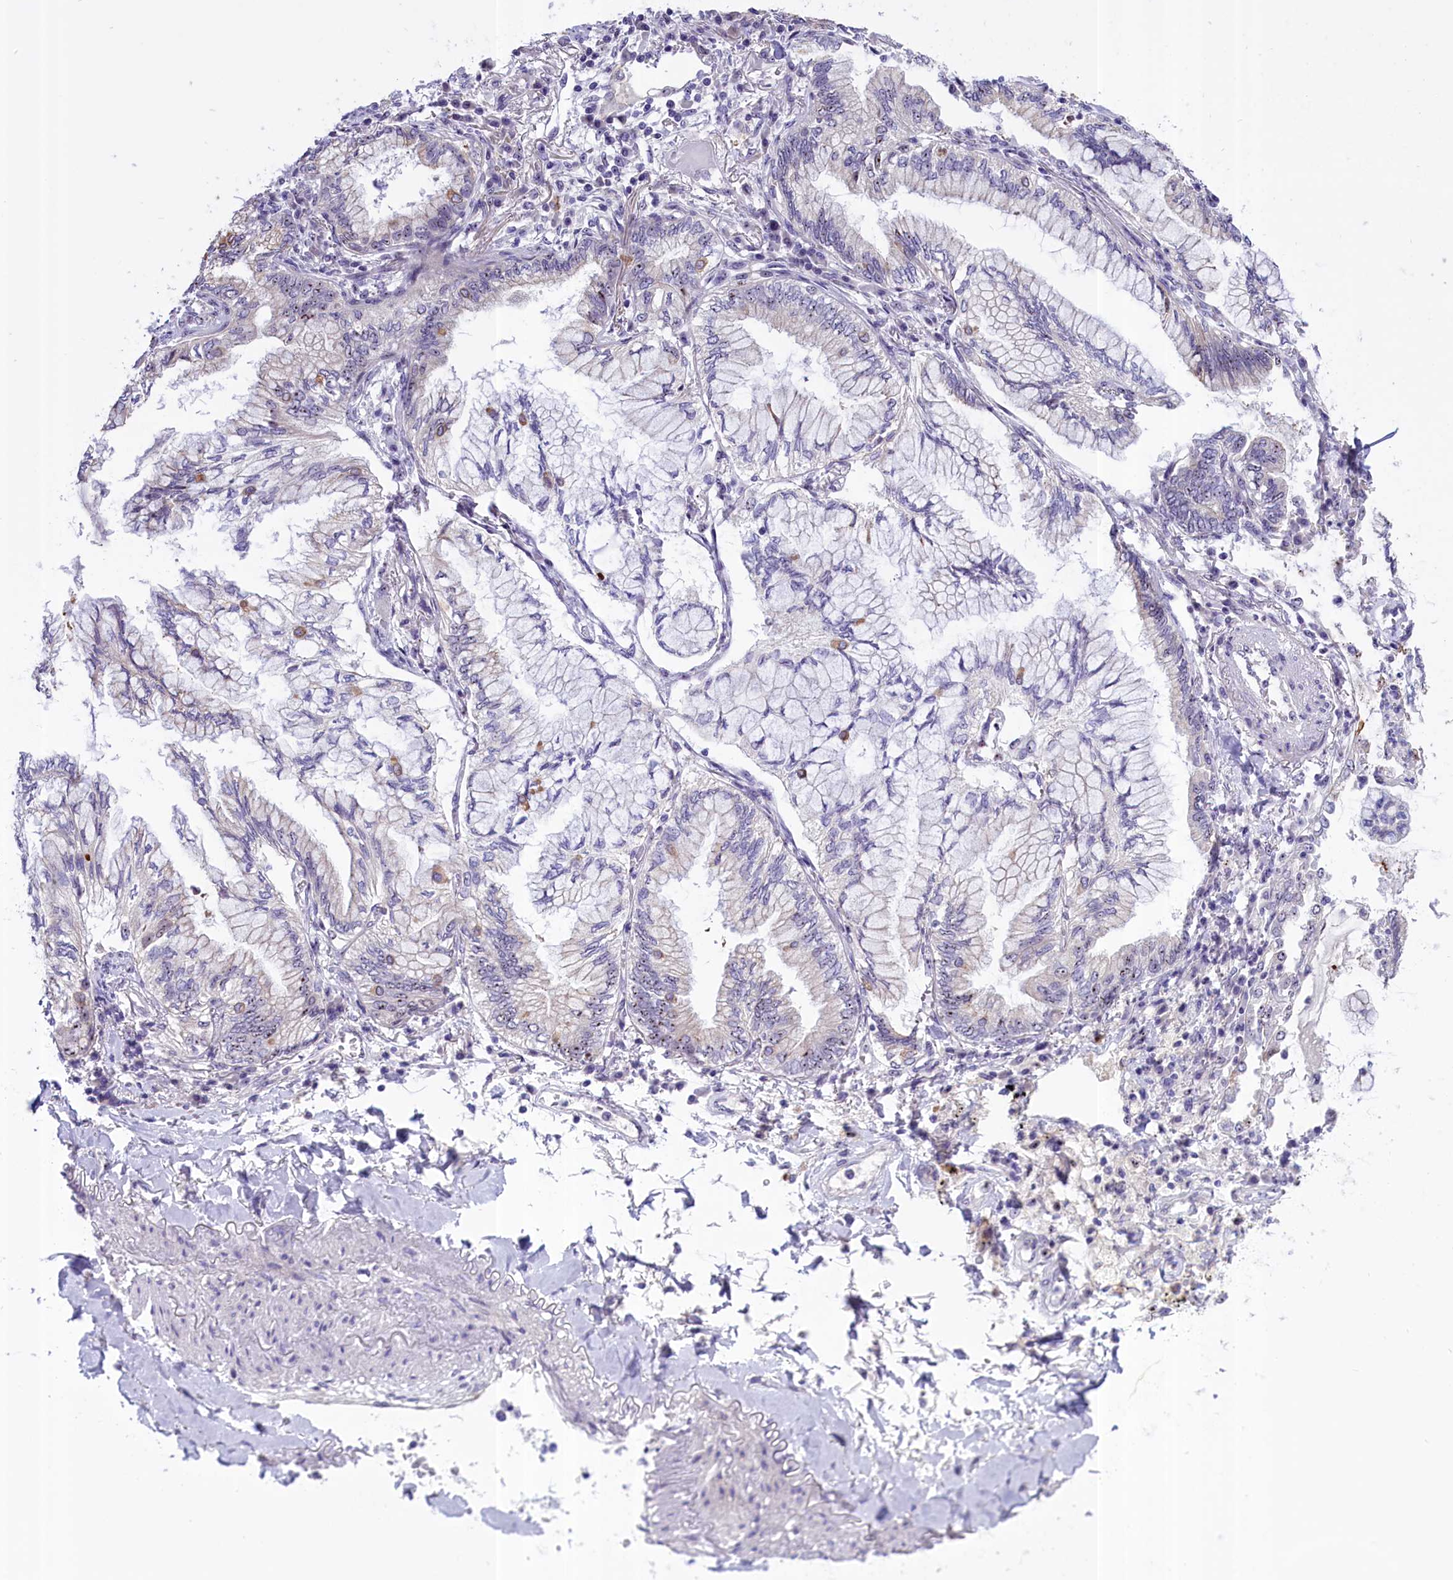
{"staining": {"intensity": "weak", "quantity": "25%-75%", "location": "nuclear"}, "tissue": "lung cancer", "cell_type": "Tumor cells", "image_type": "cancer", "snomed": [{"axis": "morphology", "description": "Adenocarcinoma, NOS"}, {"axis": "topography", "description": "Lung"}], "caption": "Immunohistochemical staining of lung cancer exhibits low levels of weak nuclear protein staining in about 25%-75% of tumor cells.", "gene": "TBL3", "patient": {"sex": "female", "age": 70}}